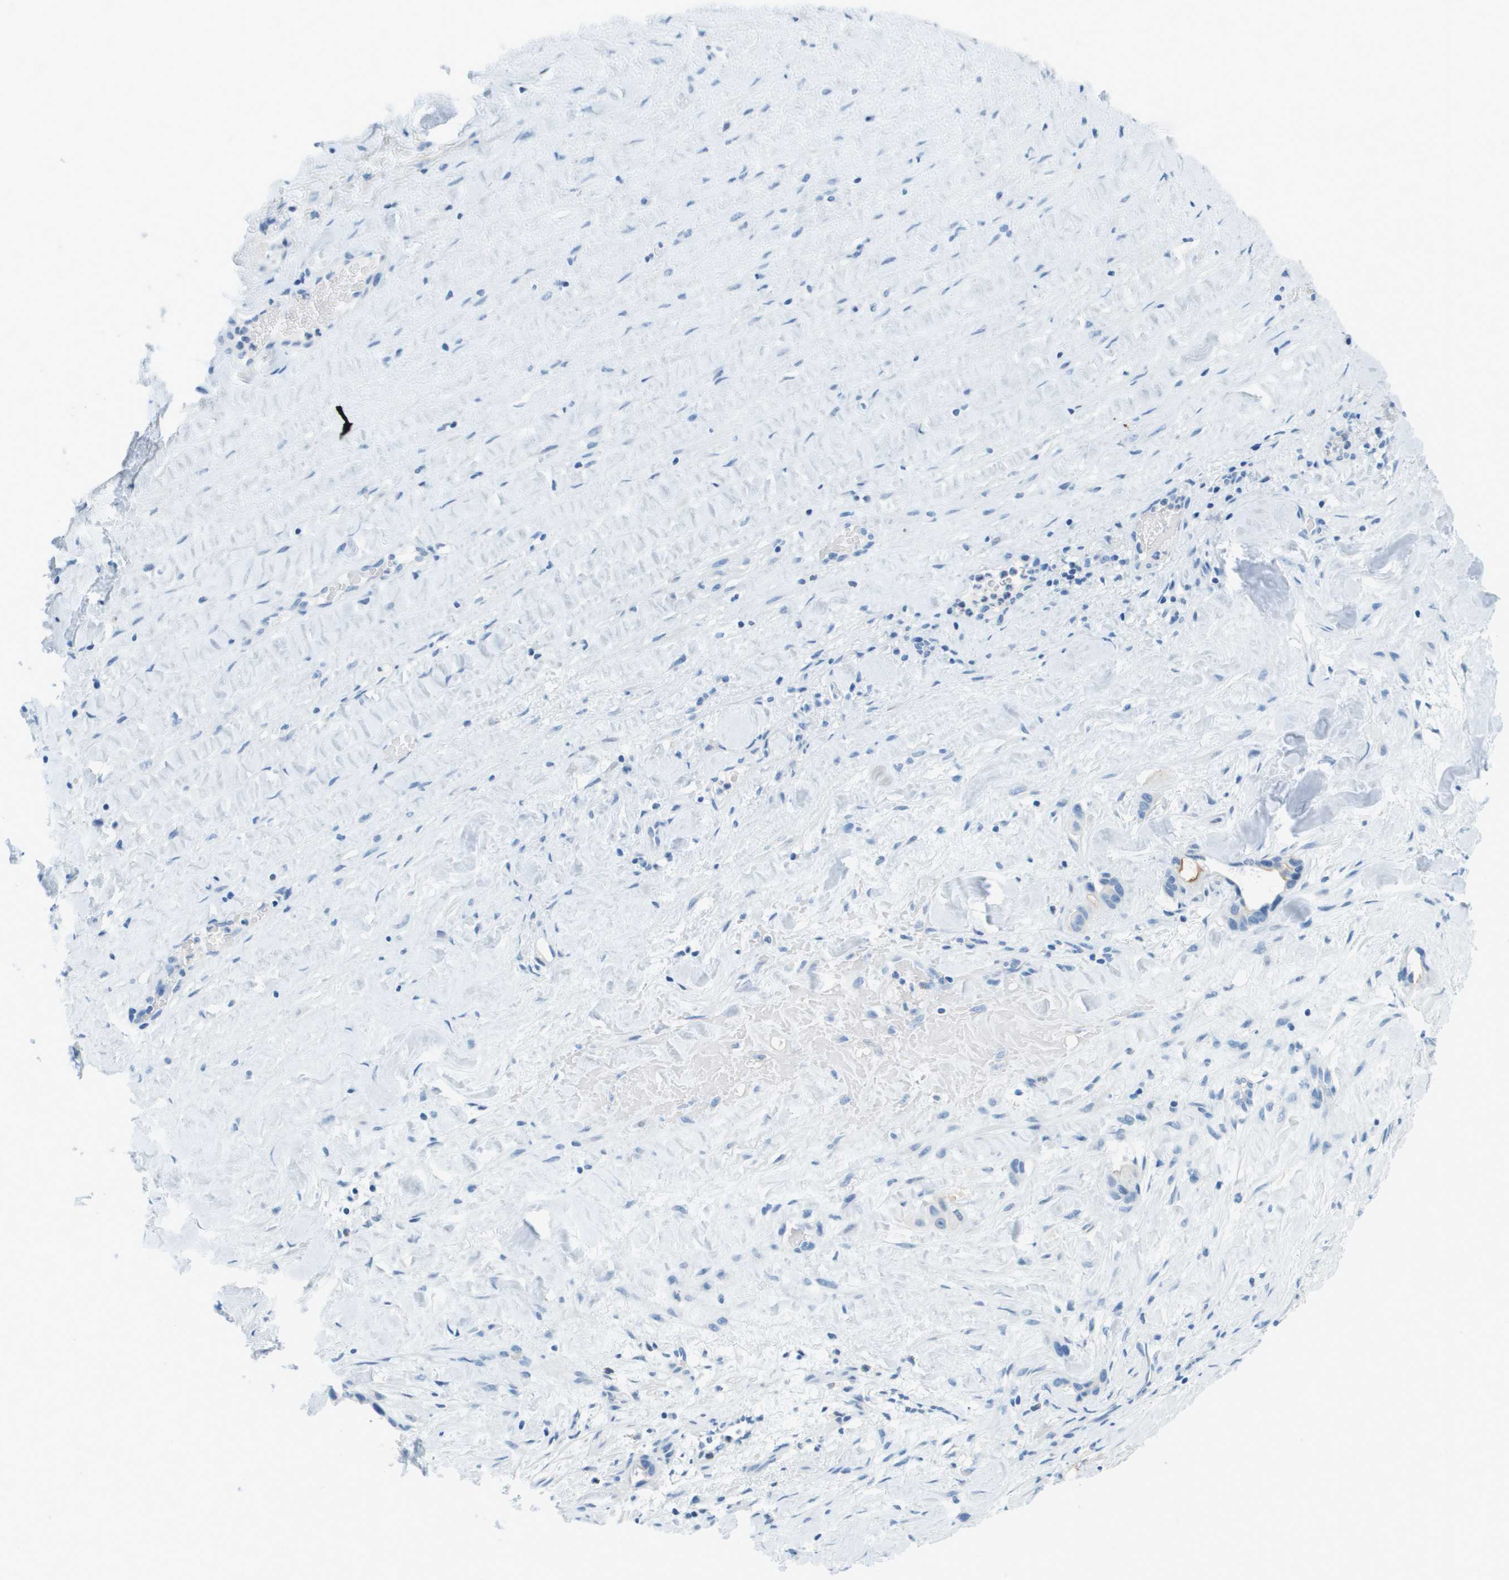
{"staining": {"intensity": "negative", "quantity": "none", "location": "none"}, "tissue": "liver cancer", "cell_type": "Tumor cells", "image_type": "cancer", "snomed": [{"axis": "morphology", "description": "Cholangiocarcinoma"}, {"axis": "topography", "description": "Liver"}], "caption": "Liver cholangiocarcinoma stained for a protein using immunohistochemistry (IHC) exhibits no expression tumor cells.", "gene": "CDHR2", "patient": {"sex": "female", "age": 65}}